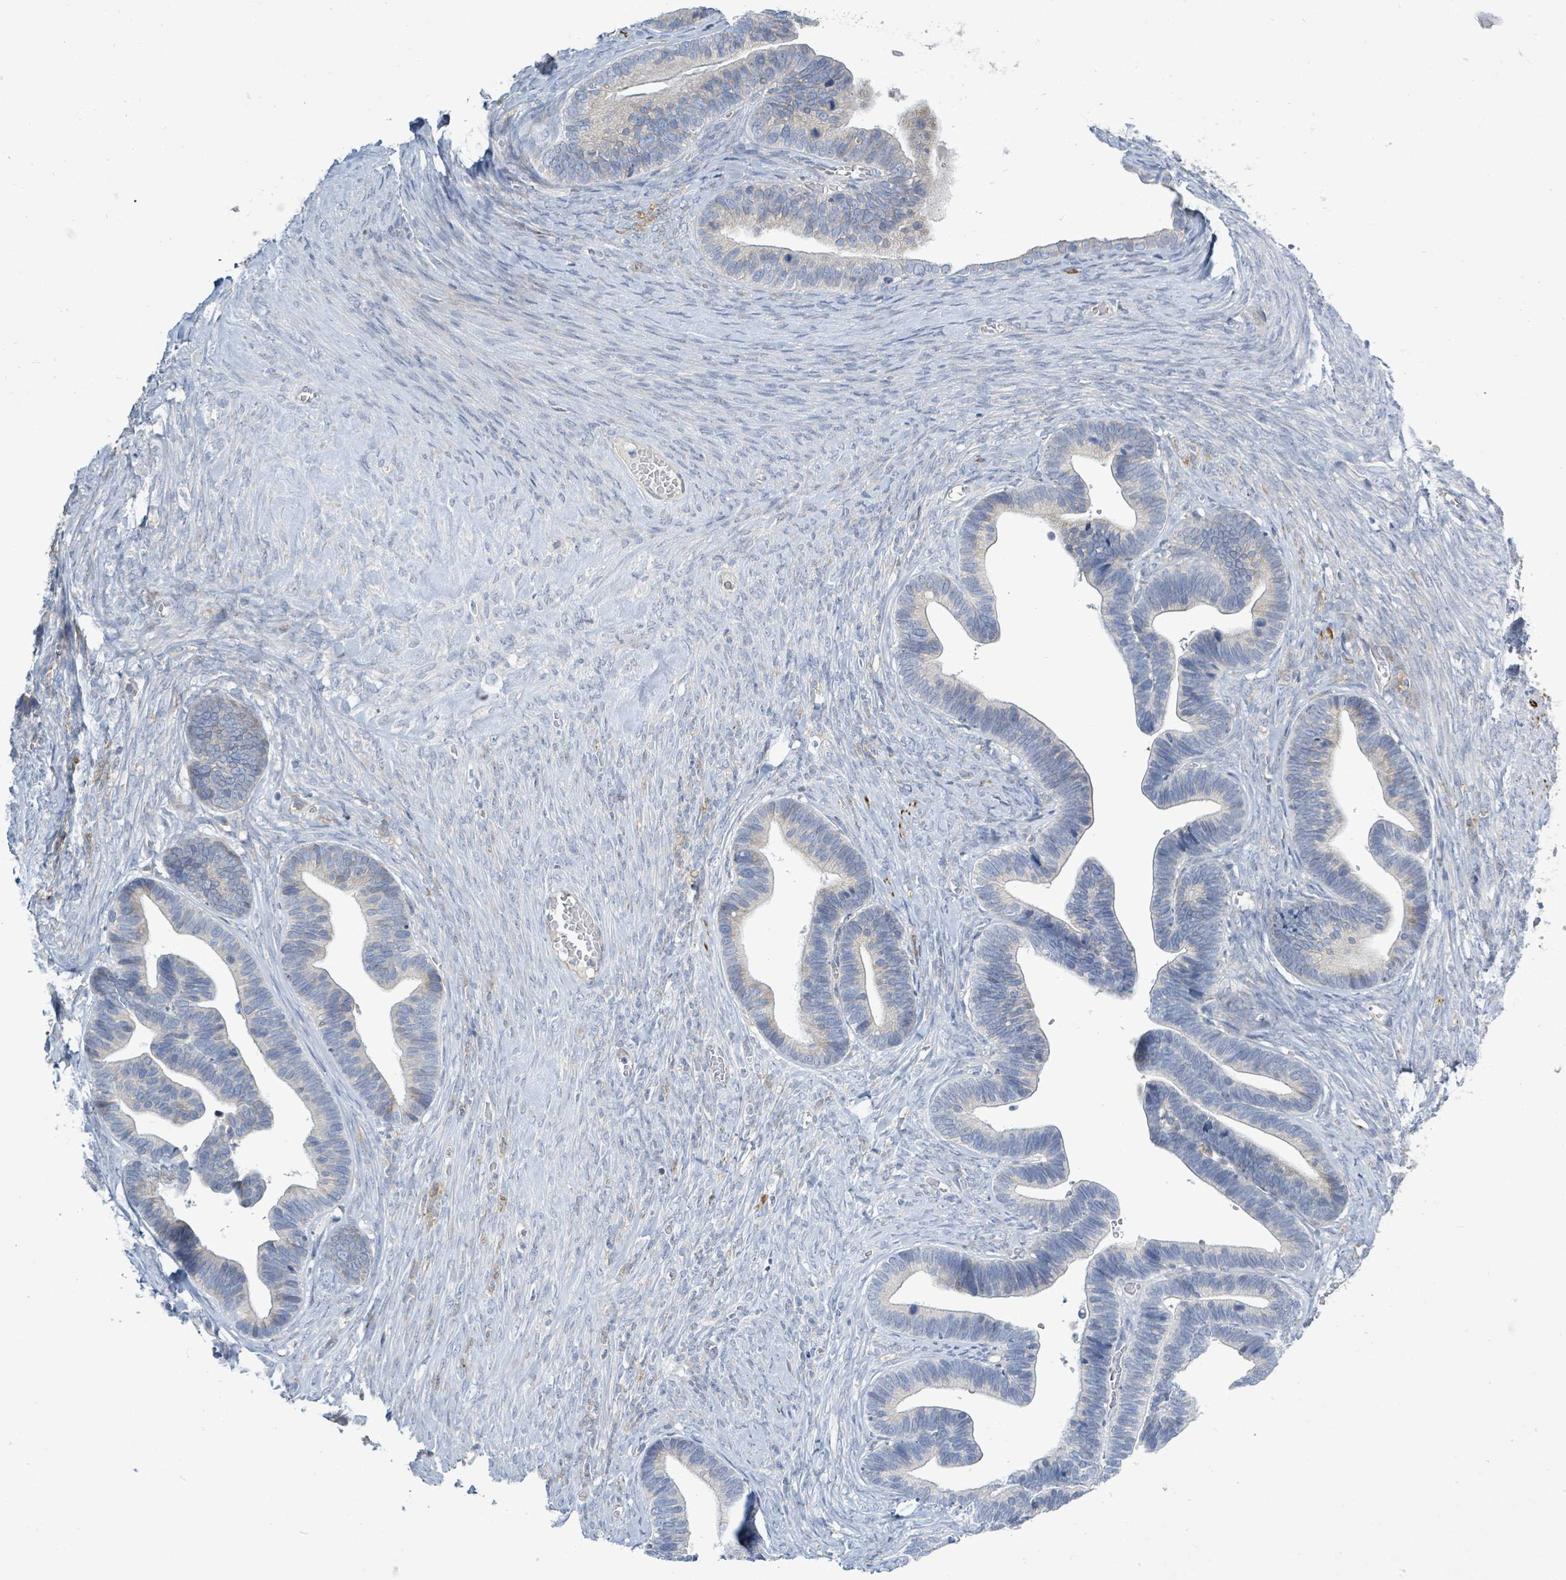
{"staining": {"intensity": "weak", "quantity": "<25%", "location": "cytoplasmic/membranous"}, "tissue": "ovarian cancer", "cell_type": "Tumor cells", "image_type": "cancer", "snomed": [{"axis": "morphology", "description": "Cystadenocarcinoma, serous, NOS"}, {"axis": "topography", "description": "Ovary"}], "caption": "Serous cystadenocarcinoma (ovarian) stained for a protein using immunohistochemistry (IHC) demonstrates no expression tumor cells.", "gene": "SIRPB1", "patient": {"sex": "female", "age": 56}}